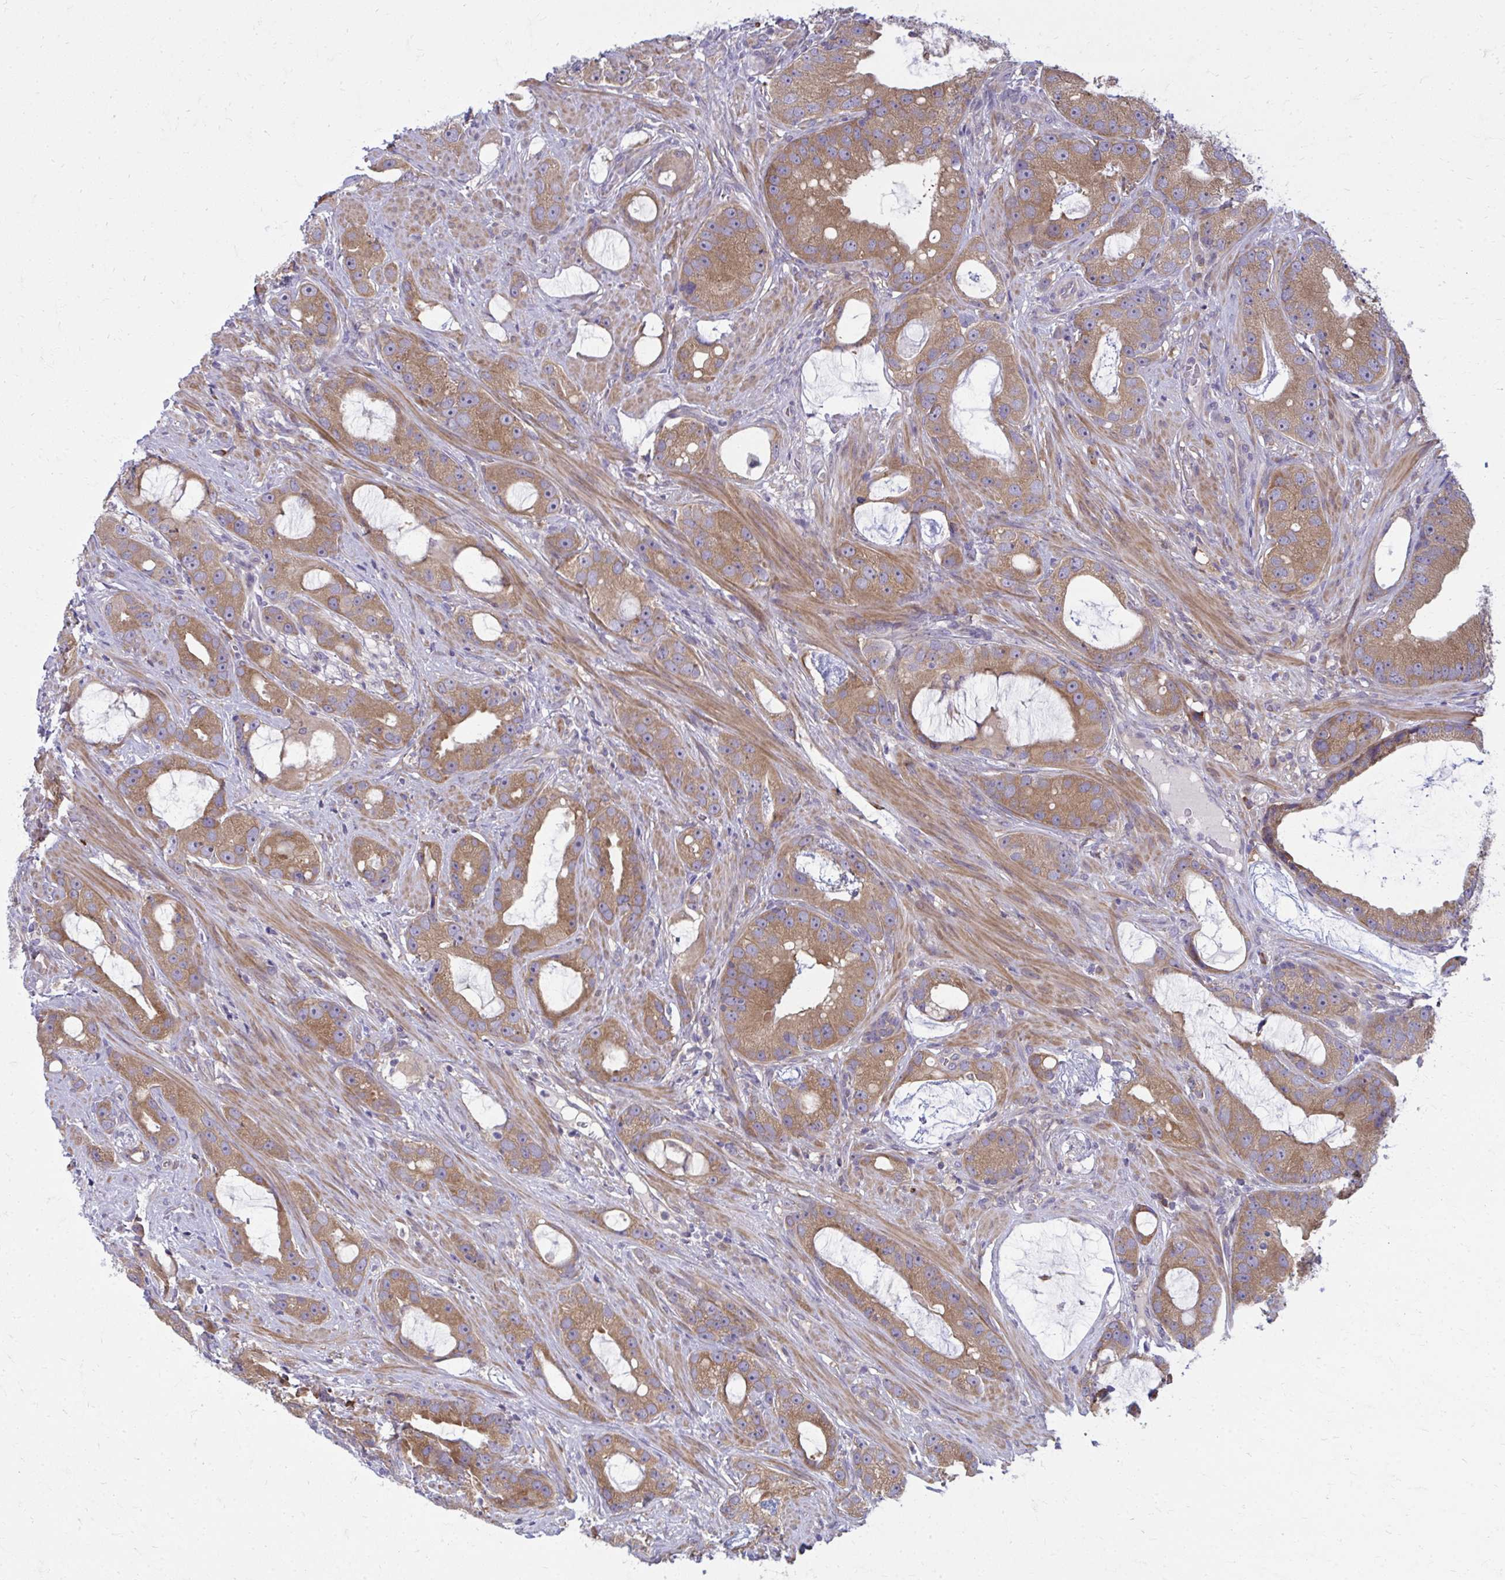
{"staining": {"intensity": "moderate", "quantity": ">75%", "location": "cytoplasmic/membranous"}, "tissue": "prostate cancer", "cell_type": "Tumor cells", "image_type": "cancer", "snomed": [{"axis": "morphology", "description": "Adenocarcinoma, High grade"}, {"axis": "topography", "description": "Prostate"}], "caption": "Prostate cancer stained with immunohistochemistry exhibits moderate cytoplasmic/membranous expression in about >75% of tumor cells. The protein of interest is shown in brown color, while the nuclei are stained blue.", "gene": "CEMP1", "patient": {"sex": "male", "age": 65}}